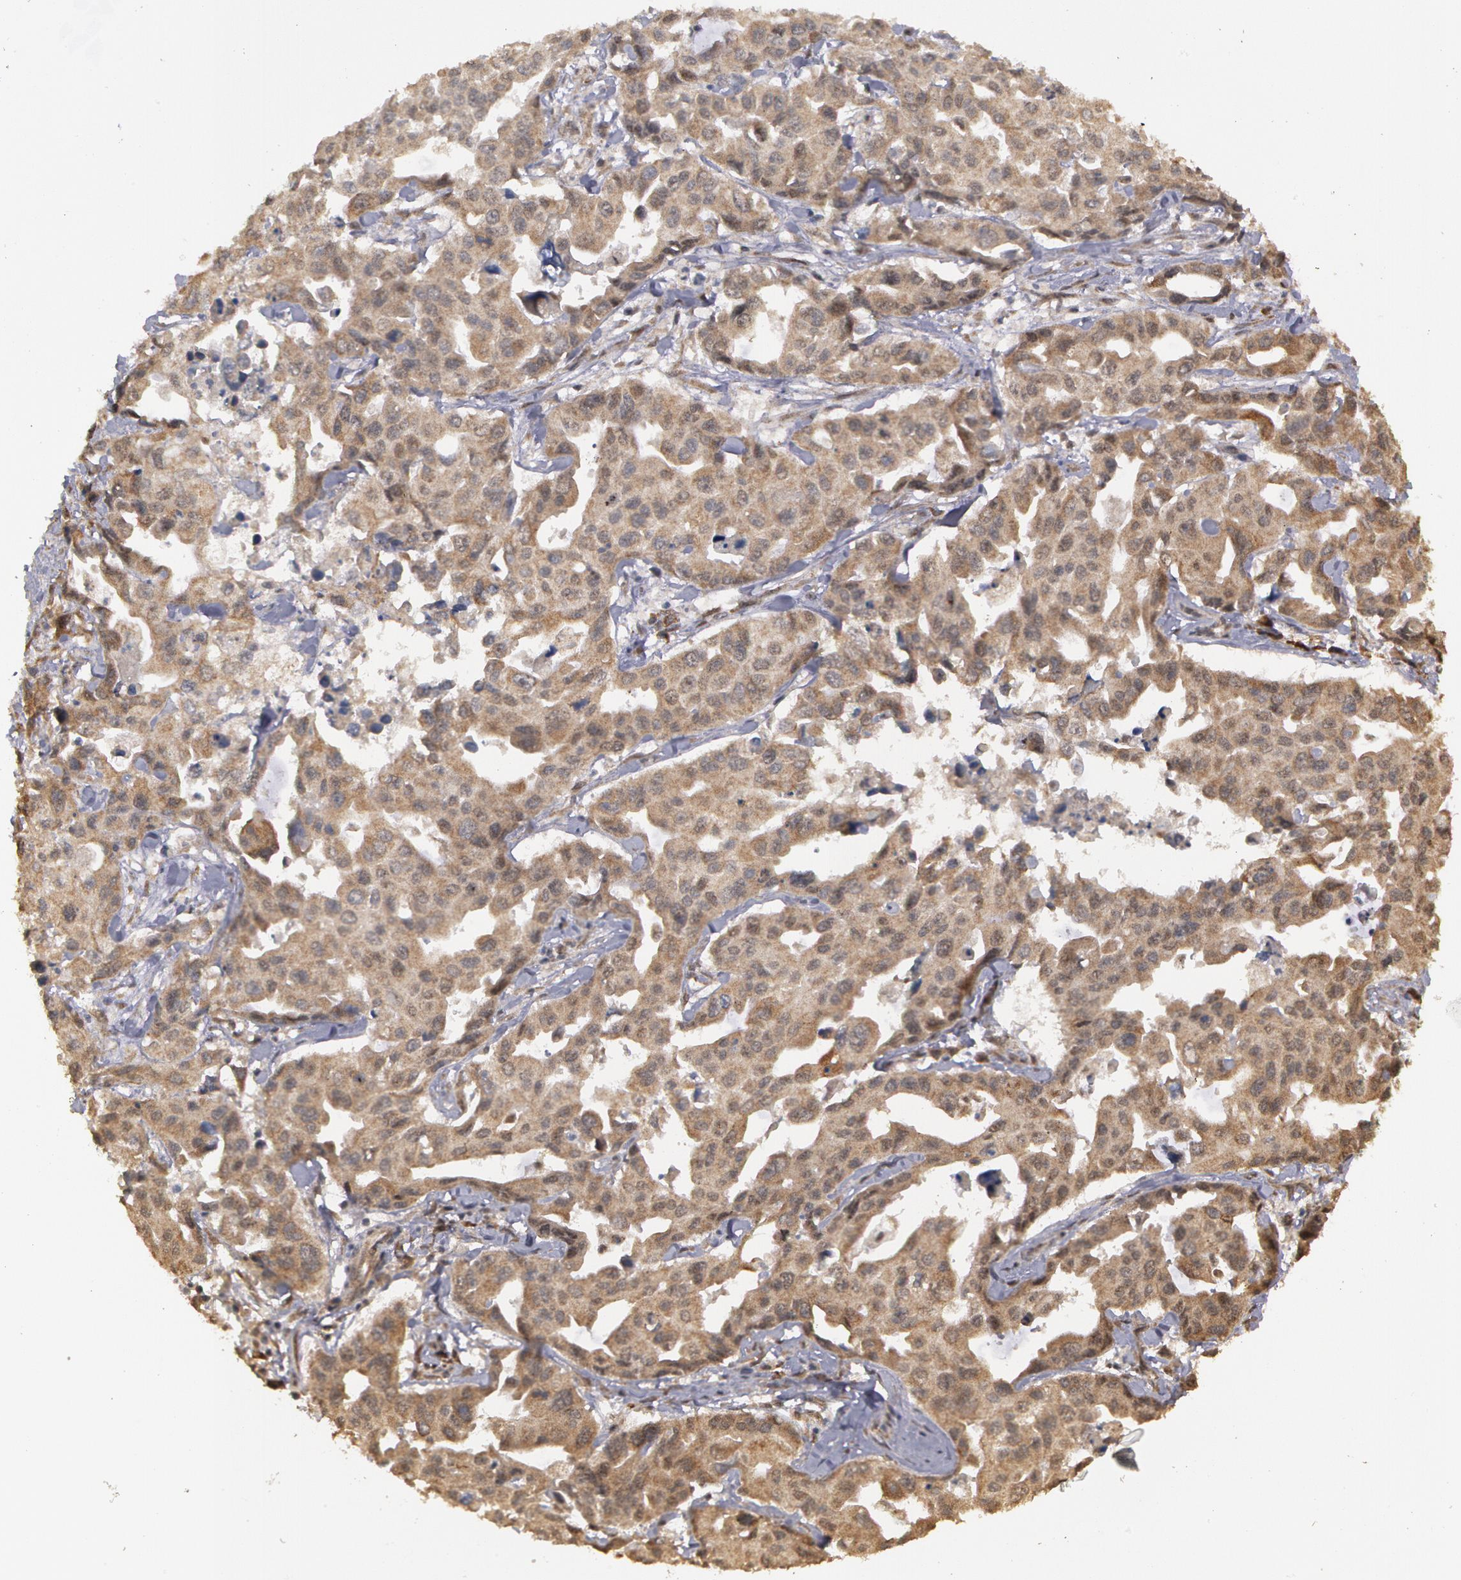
{"staining": {"intensity": "weak", "quantity": ">75%", "location": "cytoplasmic/membranous"}, "tissue": "lung cancer", "cell_type": "Tumor cells", "image_type": "cancer", "snomed": [{"axis": "morphology", "description": "Adenocarcinoma, NOS"}, {"axis": "topography", "description": "Lung"}], "caption": "This is a micrograph of immunohistochemistry staining of lung cancer, which shows weak positivity in the cytoplasmic/membranous of tumor cells.", "gene": "GLIS1", "patient": {"sex": "male", "age": 64}}